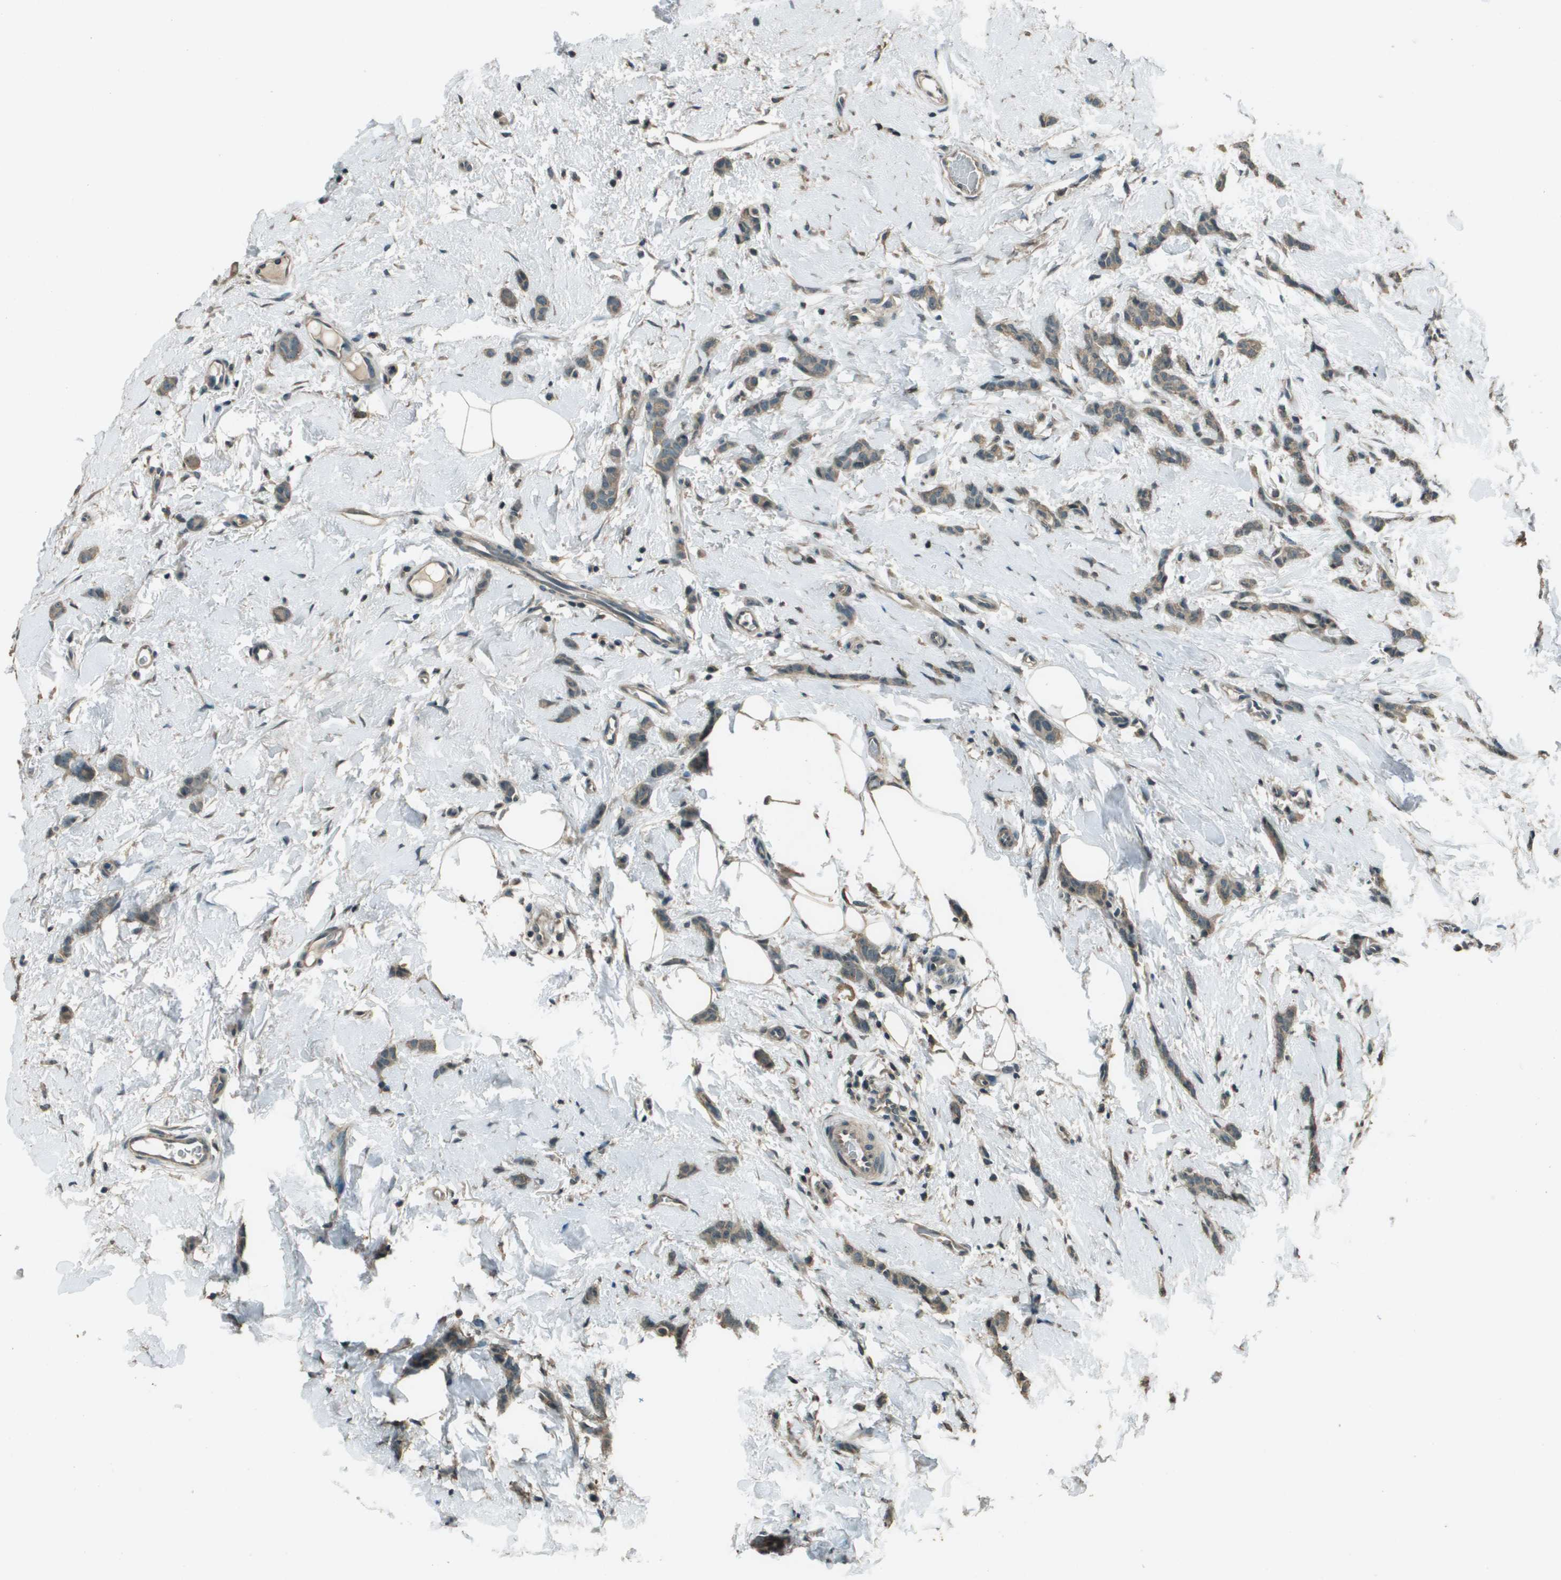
{"staining": {"intensity": "weak", "quantity": ">75%", "location": "cytoplasmic/membranous"}, "tissue": "breast cancer", "cell_type": "Tumor cells", "image_type": "cancer", "snomed": [{"axis": "morphology", "description": "Lobular carcinoma"}, {"axis": "topography", "description": "Skin"}, {"axis": "topography", "description": "Breast"}], "caption": "Weak cytoplasmic/membranous protein positivity is identified in approximately >75% of tumor cells in breast cancer. (DAB (3,3'-diaminobenzidine) IHC, brown staining for protein, blue staining for nuclei).", "gene": "SDC3", "patient": {"sex": "female", "age": 46}}